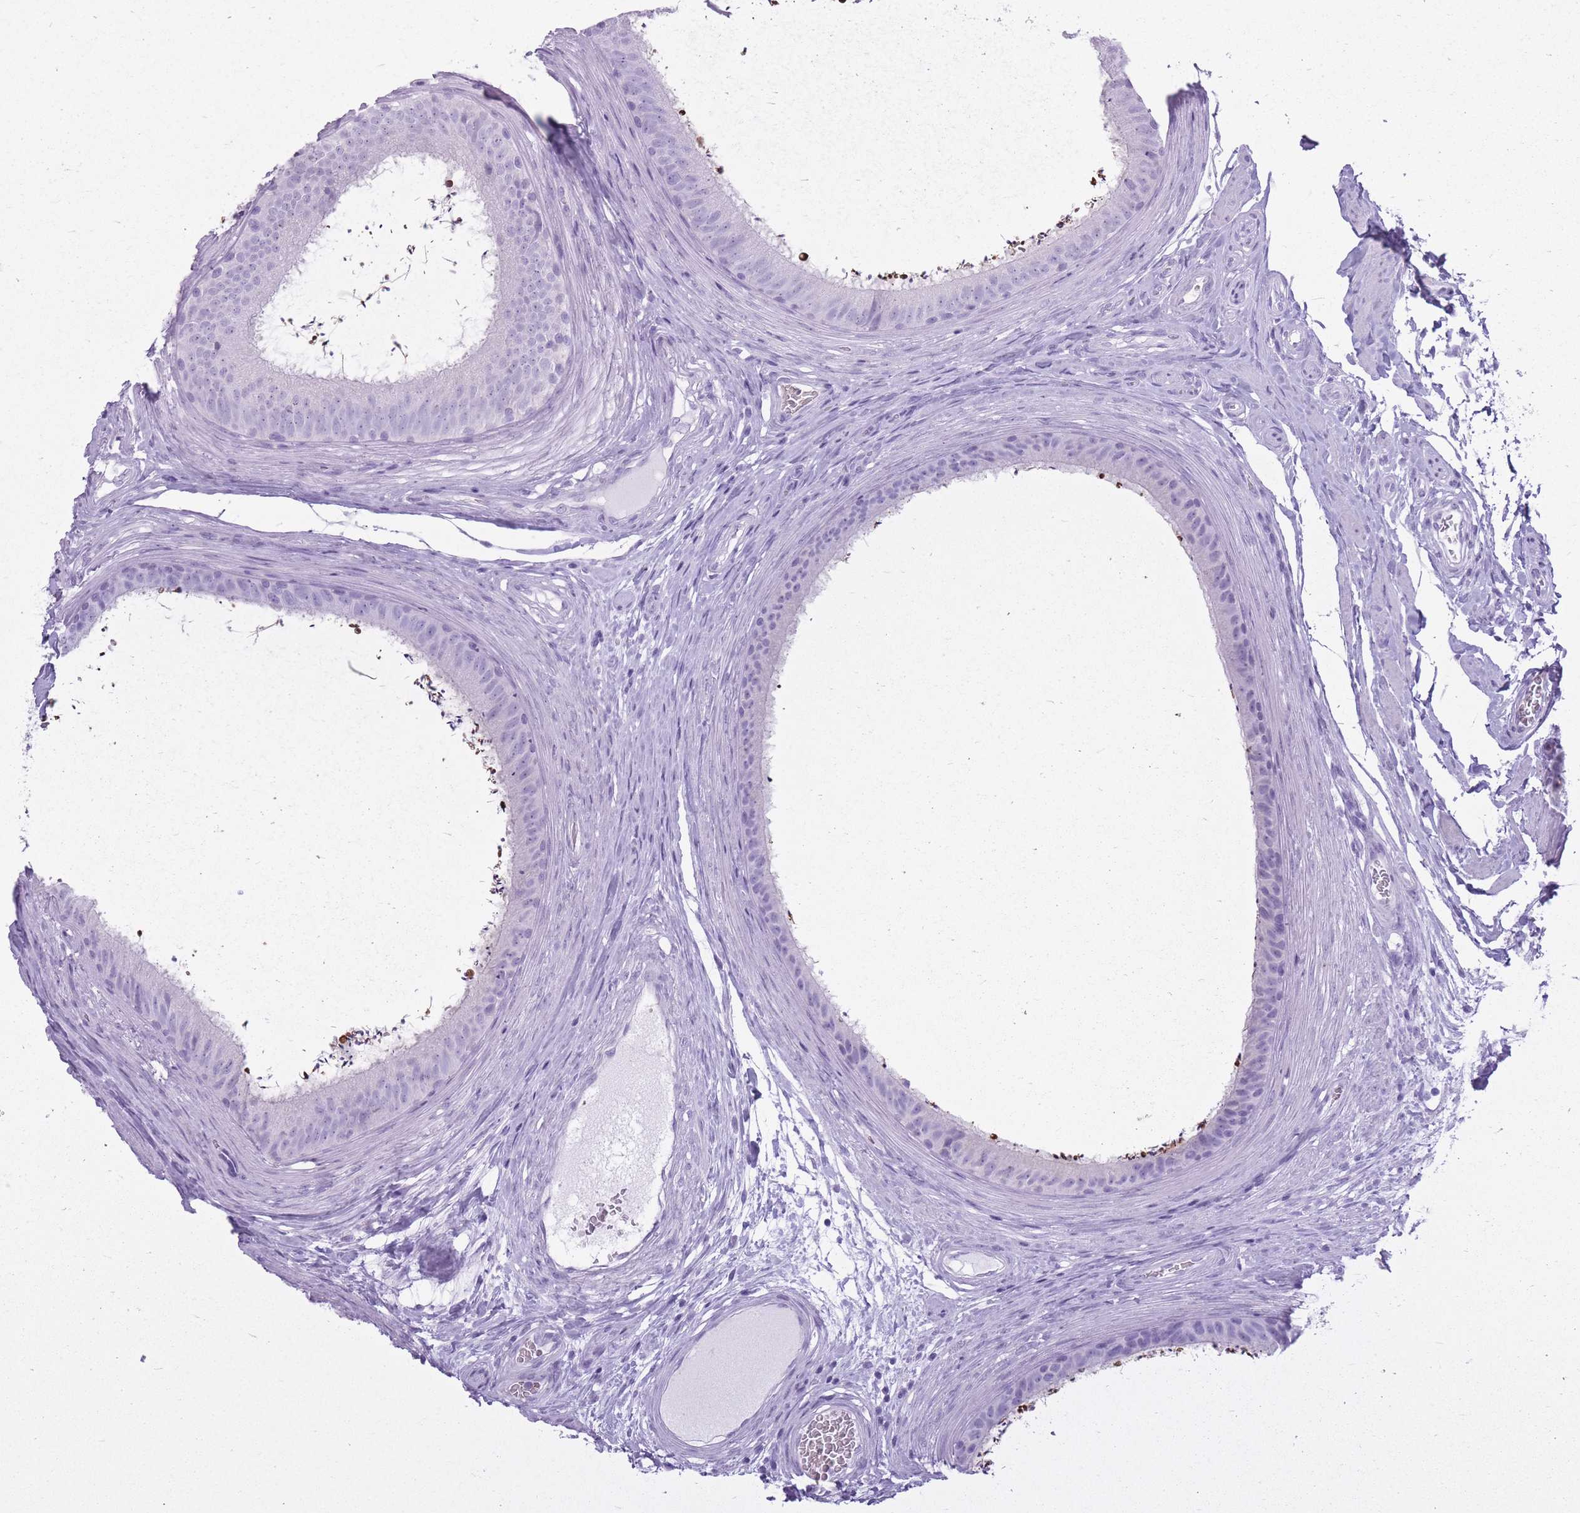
{"staining": {"intensity": "negative", "quantity": "none", "location": "none"}, "tissue": "epididymis", "cell_type": "Glandular cells", "image_type": "normal", "snomed": [{"axis": "morphology", "description": "Normal tissue, NOS"}, {"axis": "topography", "description": "Testis"}, {"axis": "topography", "description": "Epididymis"}], "caption": "Immunohistochemical staining of unremarkable human epididymis shows no significant expression in glandular cells.", "gene": "OR7C1", "patient": {"sex": "male", "age": 41}}